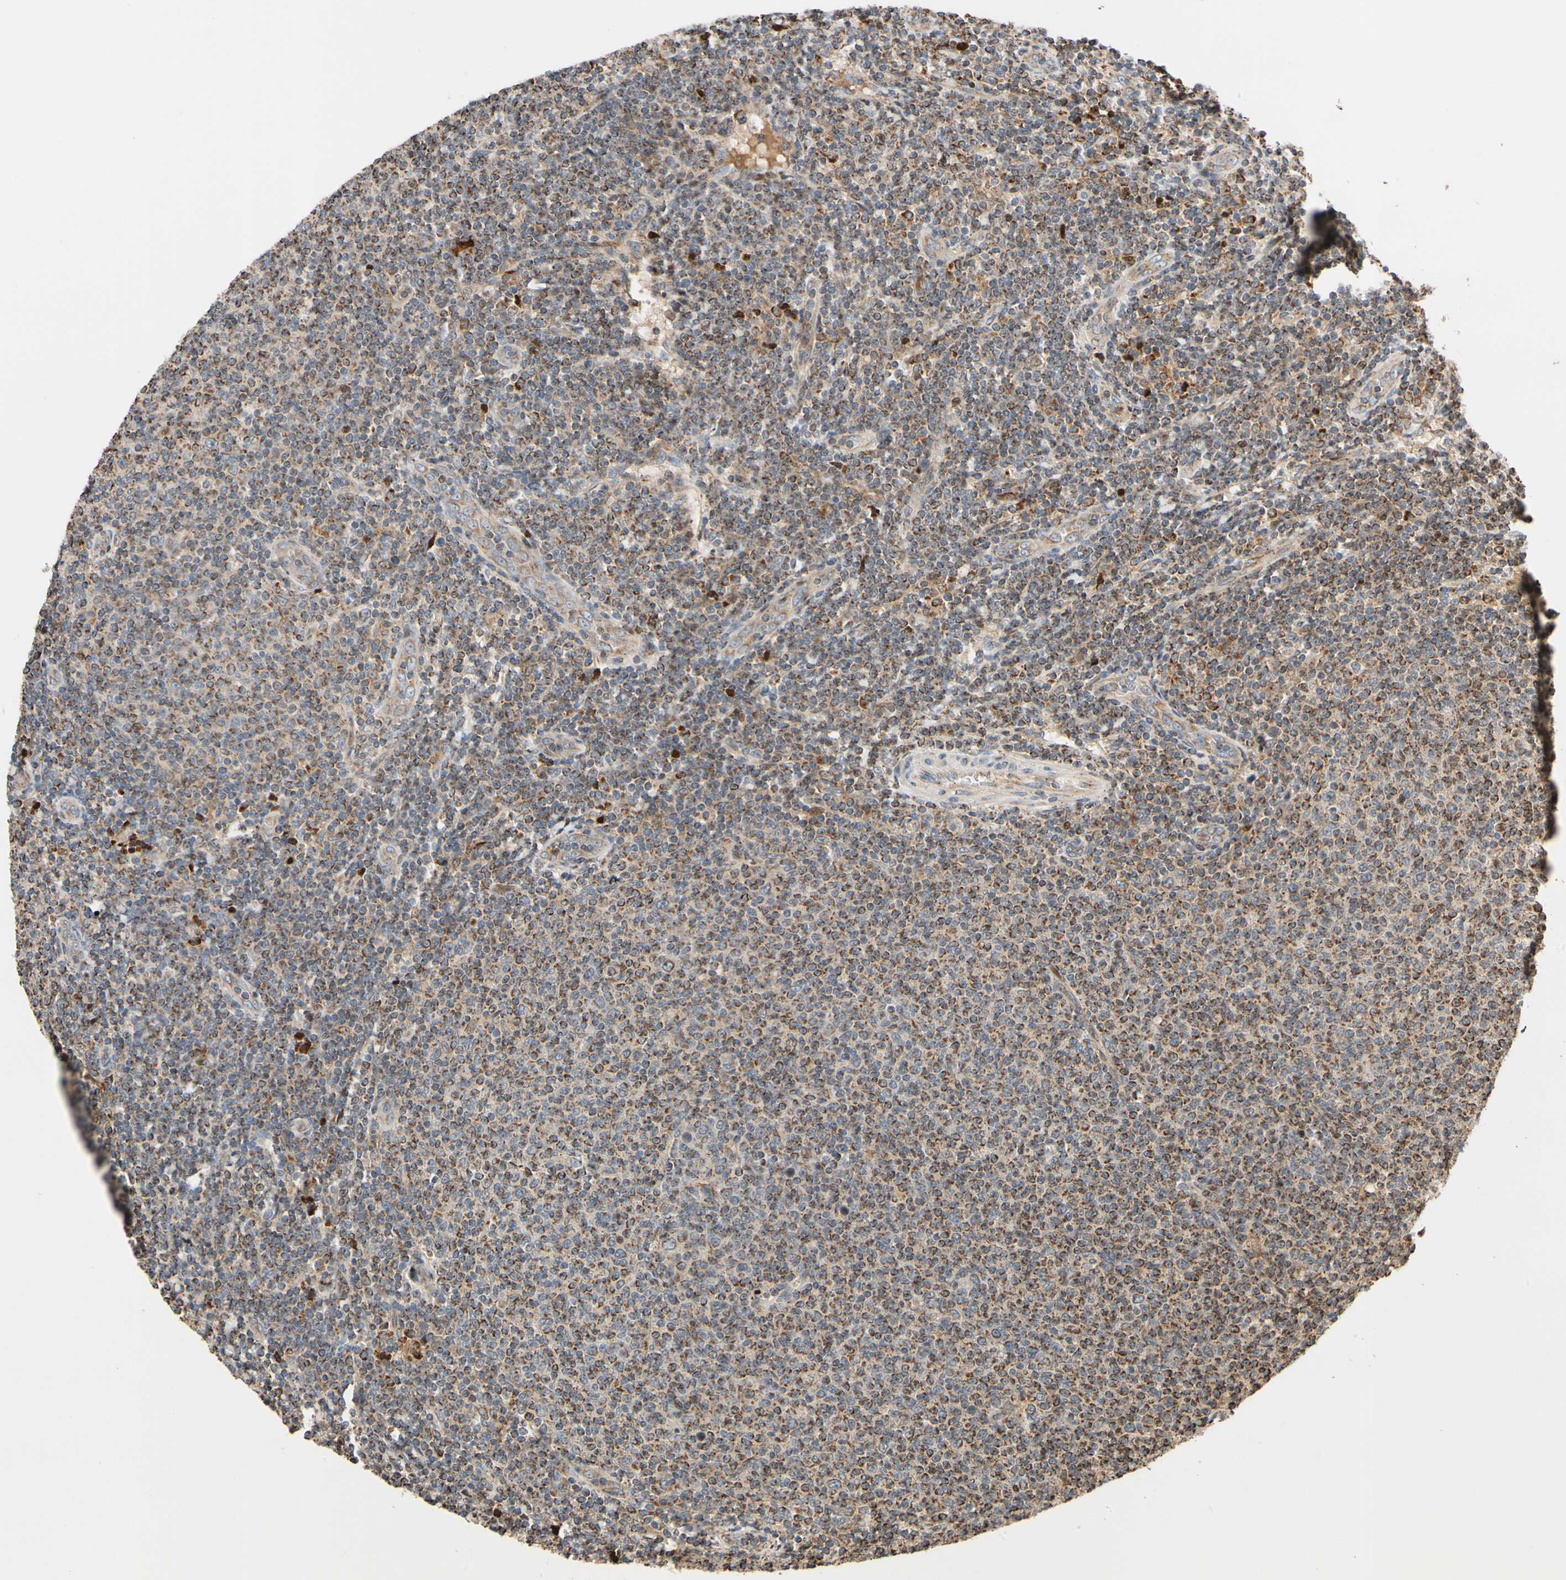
{"staining": {"intensity": "moderate", "quantity": "25%-75%", "location": "cytoplasmic/membranous"}, "tissue": "lymphoma", "cell_type": "Tumor cells", "image_type": "cancer", "snomed": [{"axis": "morphology", "description": "Malignant lymphoma, non-Hodgkin's type, Low grade"}, {"axis": "topography", "description": "Lymph node"}], "caption": "High-magnification brightfield microscopy of low-grade malignant lymphoma, non-Hodgkin's type stained with DAB (3,3'-diaminobenzidine) (brown) and counterstained with hematoxylin (blue). tumor cells exhibit moderate cytoplasmic/membranous positivity is present in approximately25%-75% of cells.", "gene": "IP6K2", "patient": {"sex": "male", "age": 66}}